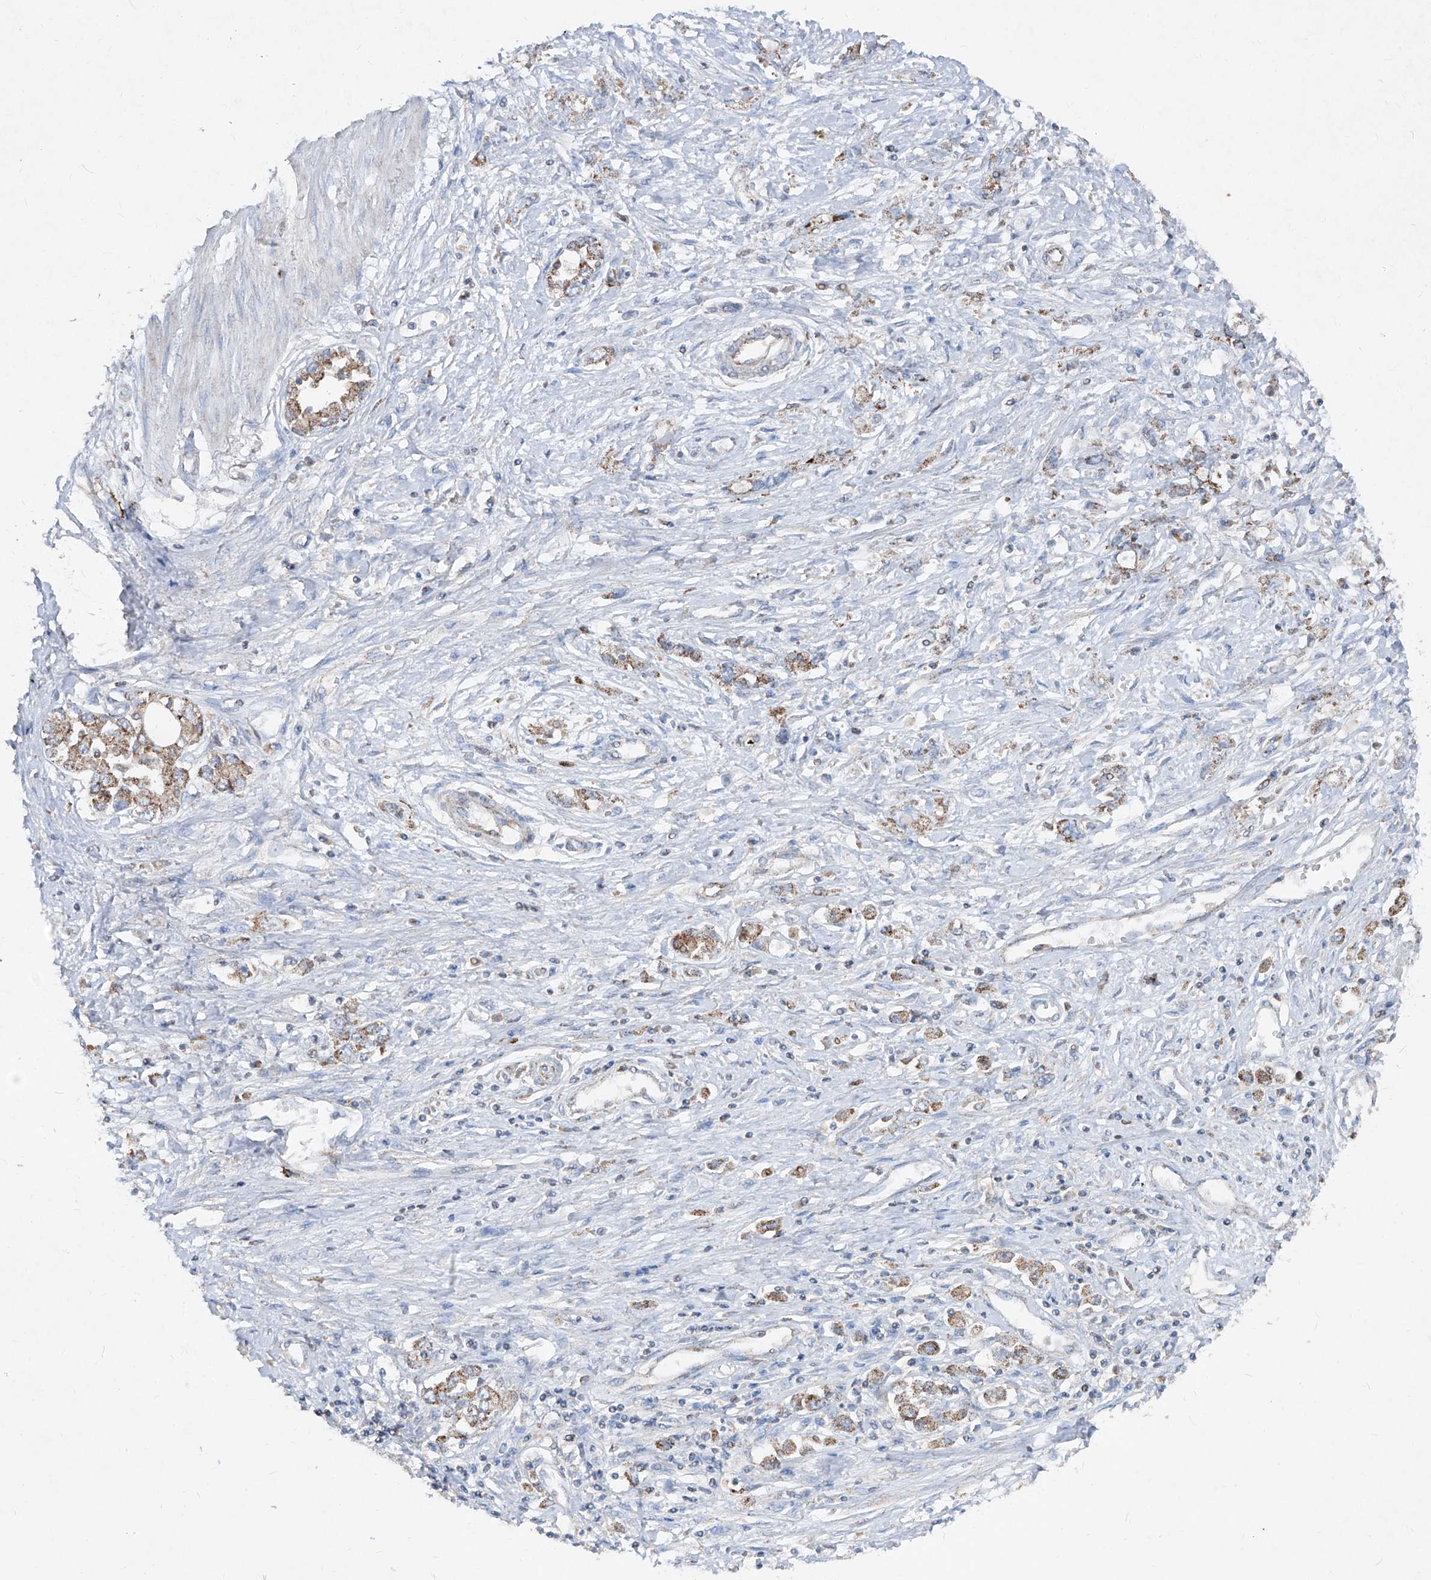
{"staining": {"intensity": "moderate", "quantity": "25%-75%", "location": "cytoplasmic/membranous"}, "tissue": "stomach cancer", "cell_type": "Tumor cells", "image_type": "cancer", "snomed": [{"axis": "morphology", "description": "Adenocarcinoma, NOS"}, {"axis": "topography", "description": "Stomach"}], "caption": "High-magnification brightfield microscopy of stomach adenocarcinoma stained with DAB (3,3'-diaminobenzidine) (brown) and counterstained with hematoxylin (blue). tumor cells exhibit moderate cytoplasmic/membranous positivity is present in approximately25%-75% of cells. The protein of interest is stained brown, and the nuclei are stained in blue (DAB IHC with brightfield microscopy, high magnification).", "gene": "ABCD3", "patient": {"sex": "female", "age": 76}}